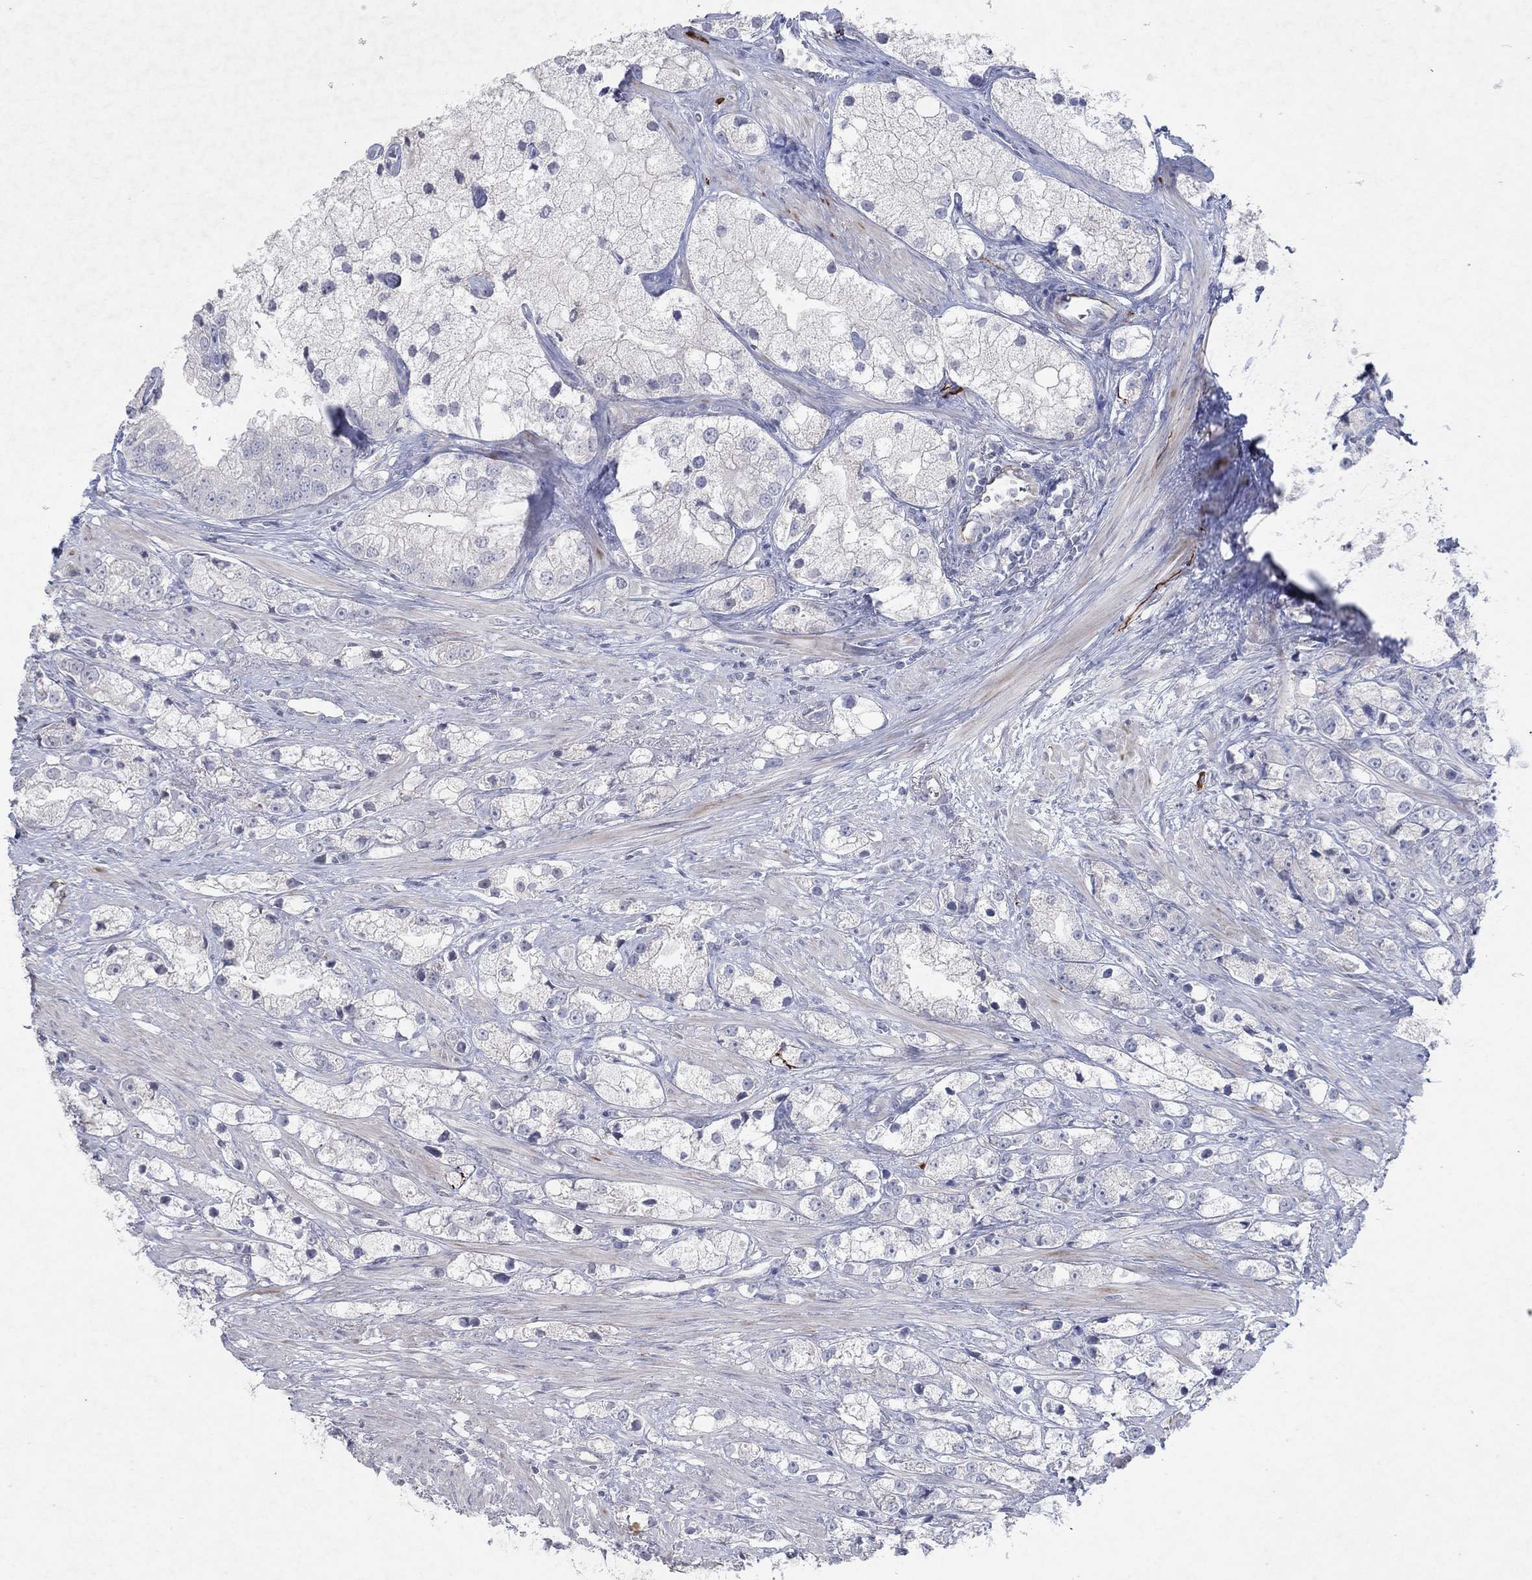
{"staining": {"intensity": "negative", "quantity": "none", "location": "none"}, "tissue": "prostate cancer", "cell_type": "Tumor cells", "image_type": "cancer", "snomed": [{"axis": "morphology", "description": "Adenocarcinoma, NOS"}, {"axis": "topography", "description": "Prostate and seminal vesicle, NOS"}, {"axis": "topography", "description": "Prostate"}], "caption": "Tumor cells are negative for protein expression in human prostate adenocarcinoma.", "gene": "KRT40", "patient": {"sex": "male", "age": 79}}